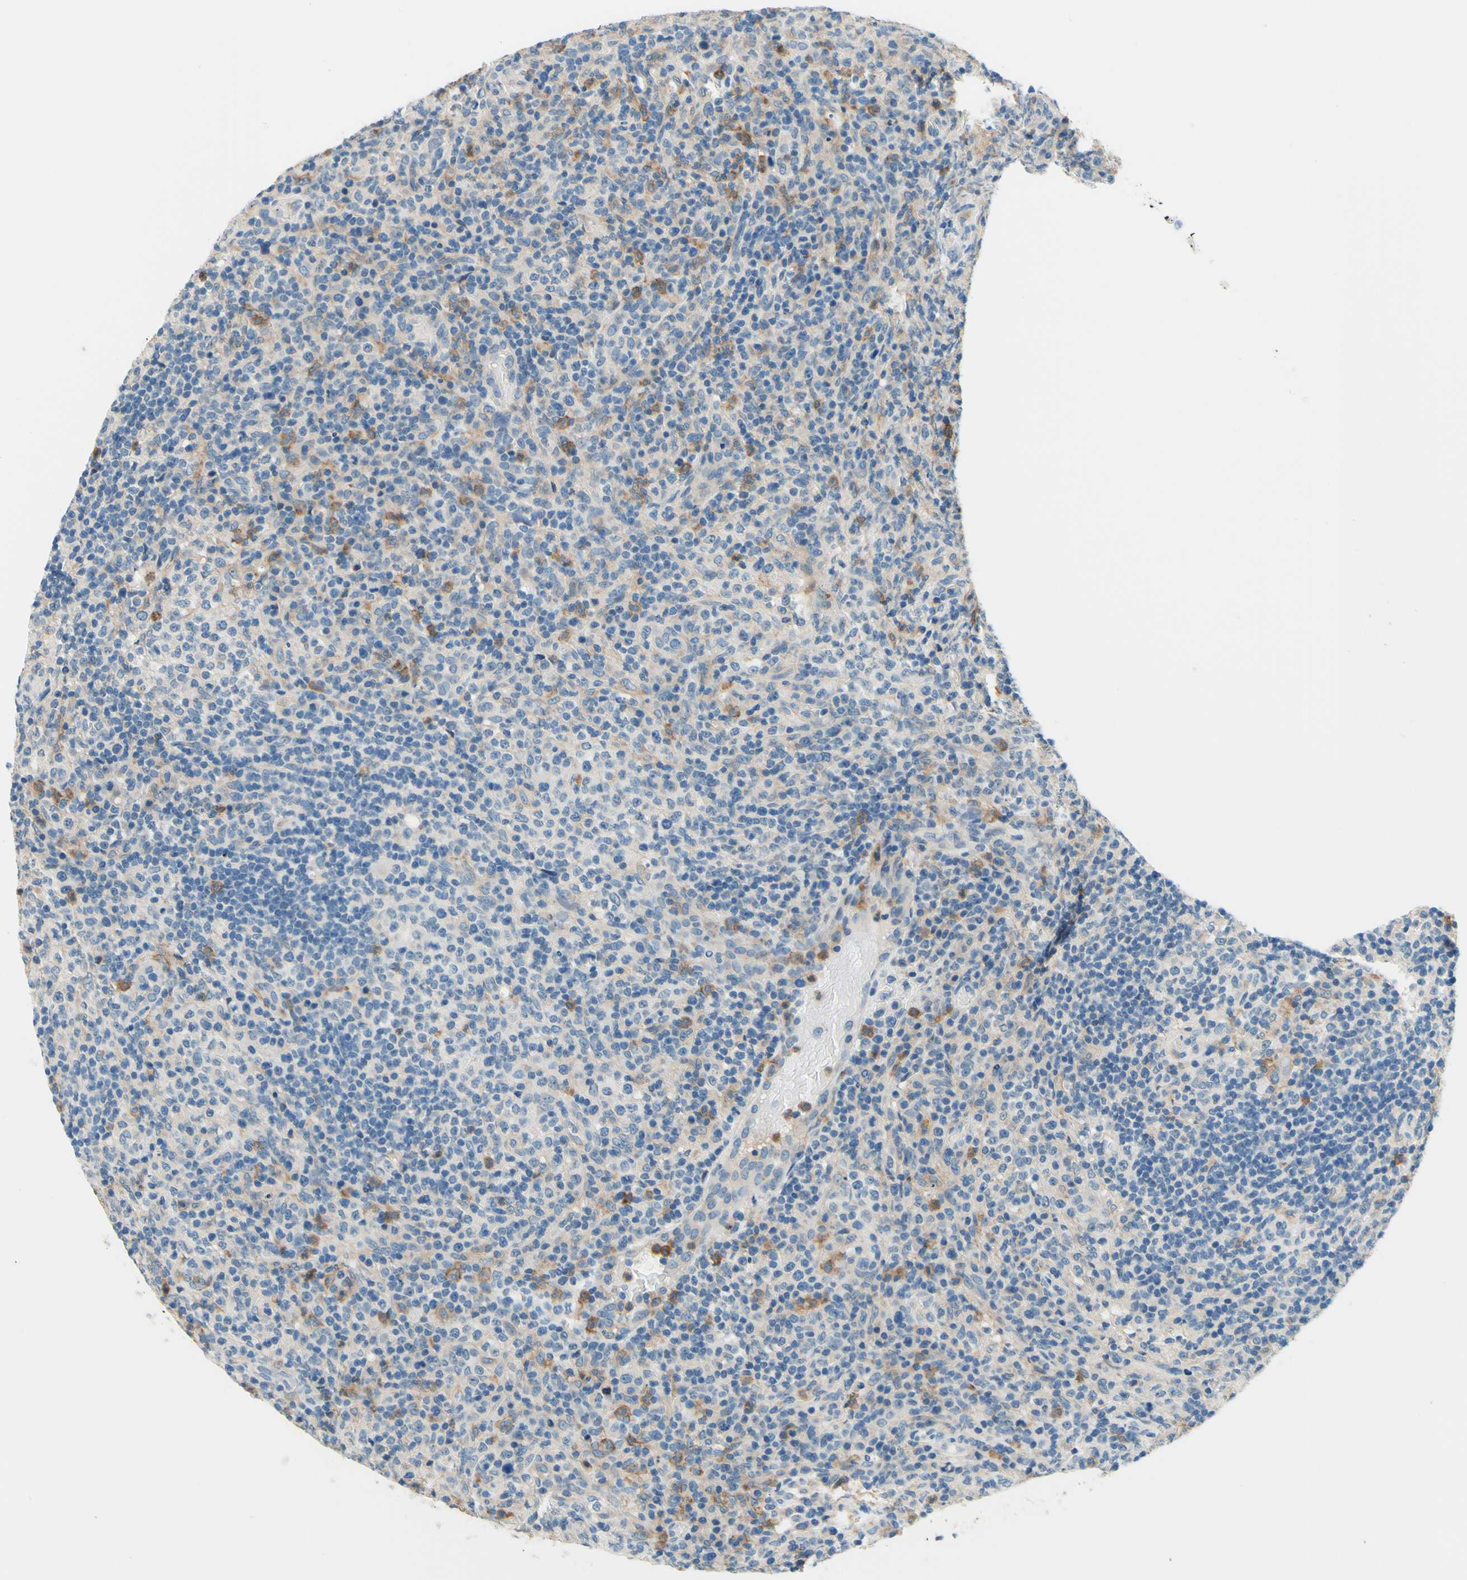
{"staining": {"intensity": "weak", "quantity": "<25%", "location": "cytoplasmic/membranous"}, "tissue": "lymphoma", "cell_type": "Tumor cells", "image_type": "cancer", "snomed": [{"axis": "morphology", "description": "Malignant lymphoma, non-Hodgkin's type, High grade"}, {"axis": "topography", "description": "Lymph node"}], "caption": "IHC micrograph of human lymphoma stained for a protein (brown), which displays no positivity in tumor cells.", "gene": "SIGLEC9", "patient": {"sex": "female", "age": 76}}